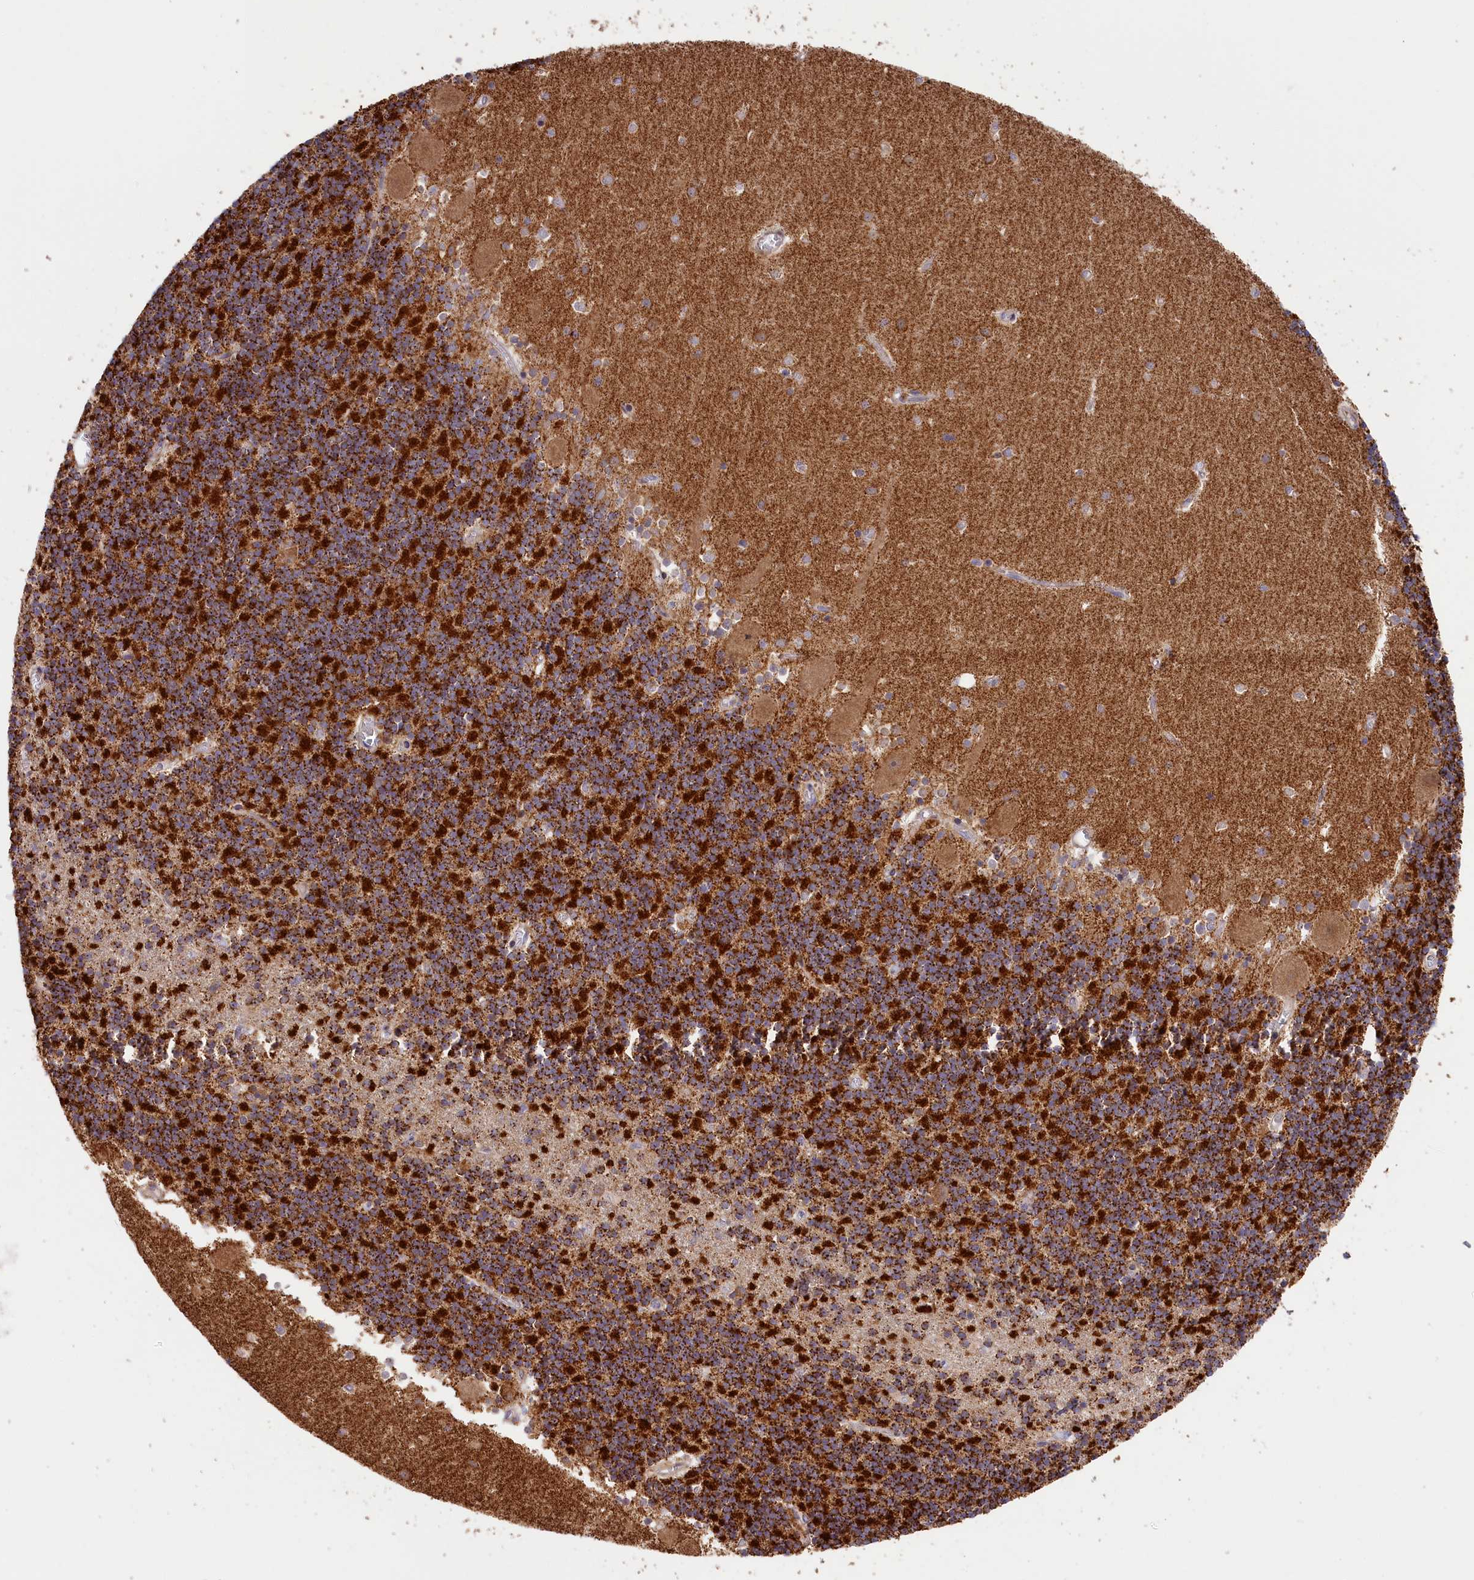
{"staining": {"intensity": "strong", "quantity": "25%-75%", "location": "cytoplasmic/membranous"}, "tissue": "cerebellum", "cell_type": "Cells in granular layer", "image_type": "normal", "snomed": [{"axis": "morphology", "description": "Normal tissue, NOS"}, {"axis": "topography", "description": "Cerebellum"}], "caption": "Protein staining by immunohistochemistry exhibits strong cytoplasmic/membranous expression in approximately 25%-75% of cells in granular layer in benign cerebellum.", "gene": "CEP44", "patient": {"sex": "male", "age": 54}}